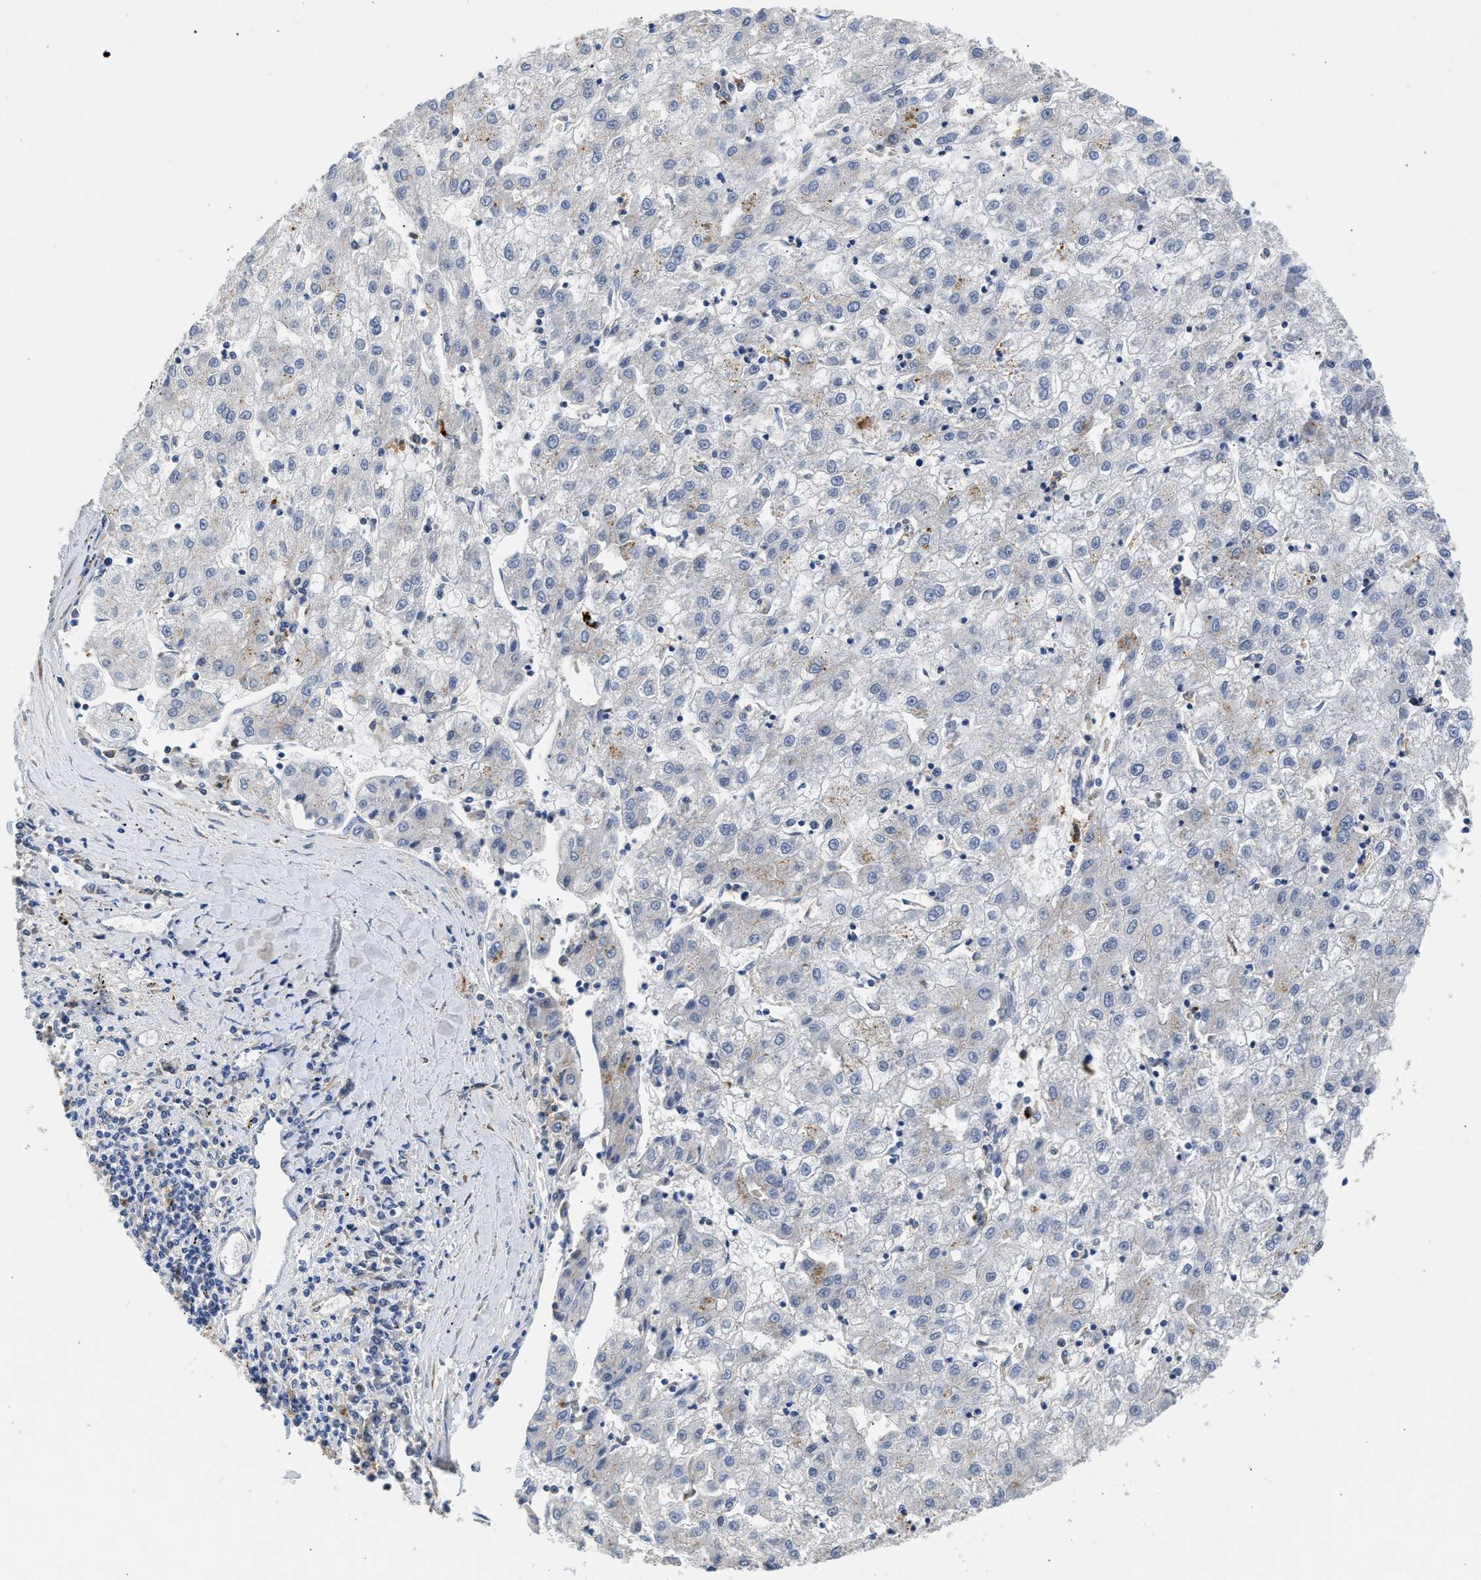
{"staining": {"intensity": "negative", "quantity": "none", "location": "none"}, "tissue": "liver cancer", "cell_type": "Tumor cells", "image_type": "cancer", "snomed": [{"axis": "morphology", "description": "Carcinoma, Hepatocellular, NOS"}, {"axis": "topography", "description": "Liver"}], "caption": "IHC micrograph of liver cancer (hepatocellular carcinoma) stained for a protein (brown), which shows no expression in tumor cells. The staining is performed using DAB brown chromogen with nuclei counter-stained in using hematoxylin.", "gene": "PPM1L", "patient": {"sex": "male", "age": 72}}